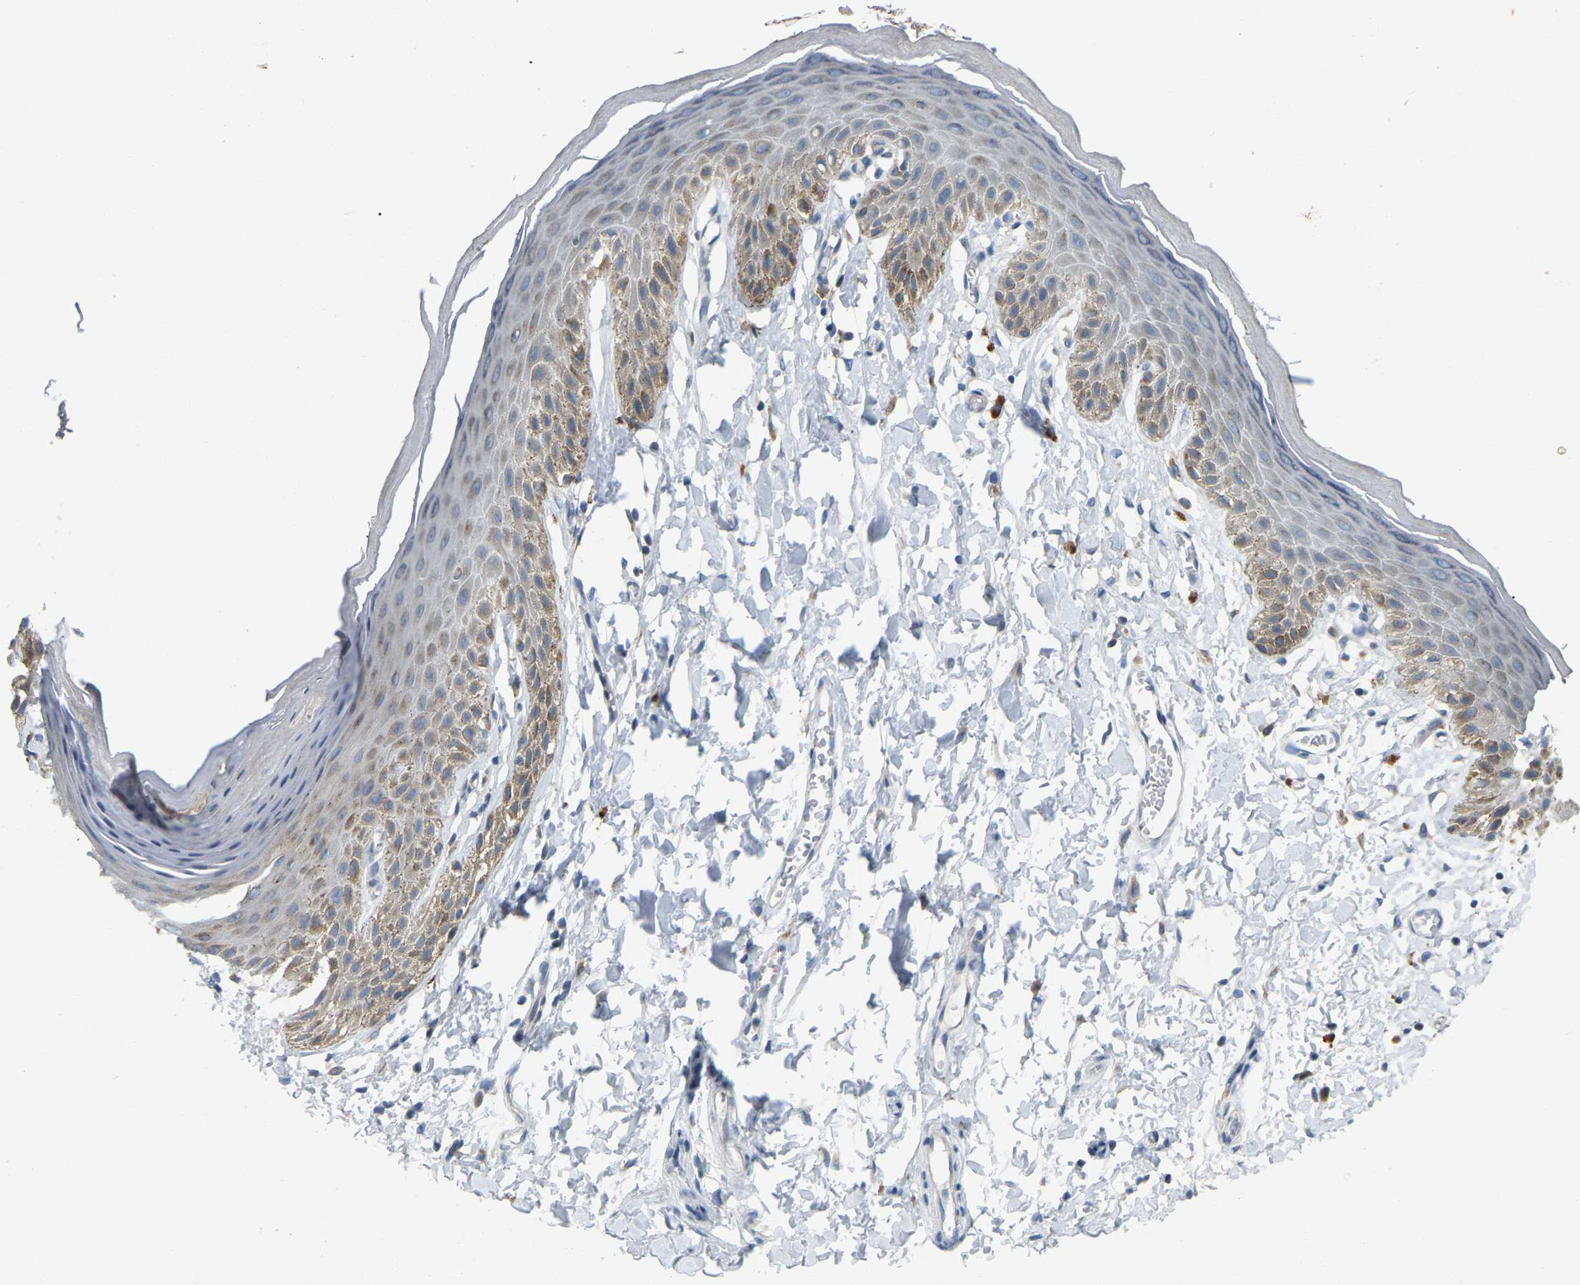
{"staining": {"intensity": "moderate", "quantity": "<25%", "location": "cytoplasmic/membranous"}, "tissue": "skin", "cell_type": "Epidermal cells", "image_type": "normal", "snomed": [{"axis": "morphology", "description": "Normal tissue, NOS"}, {"axis": "topography", "description": "Anal"}], "caption": "Brown immunohistochemical staining in unremarkable skin exhibits moderate cytoplasmic/membranous staining in about <25% of epidermal cells.", "gene": "ENSG00000283765", "patient": {"sex": "male", "age": 44}}